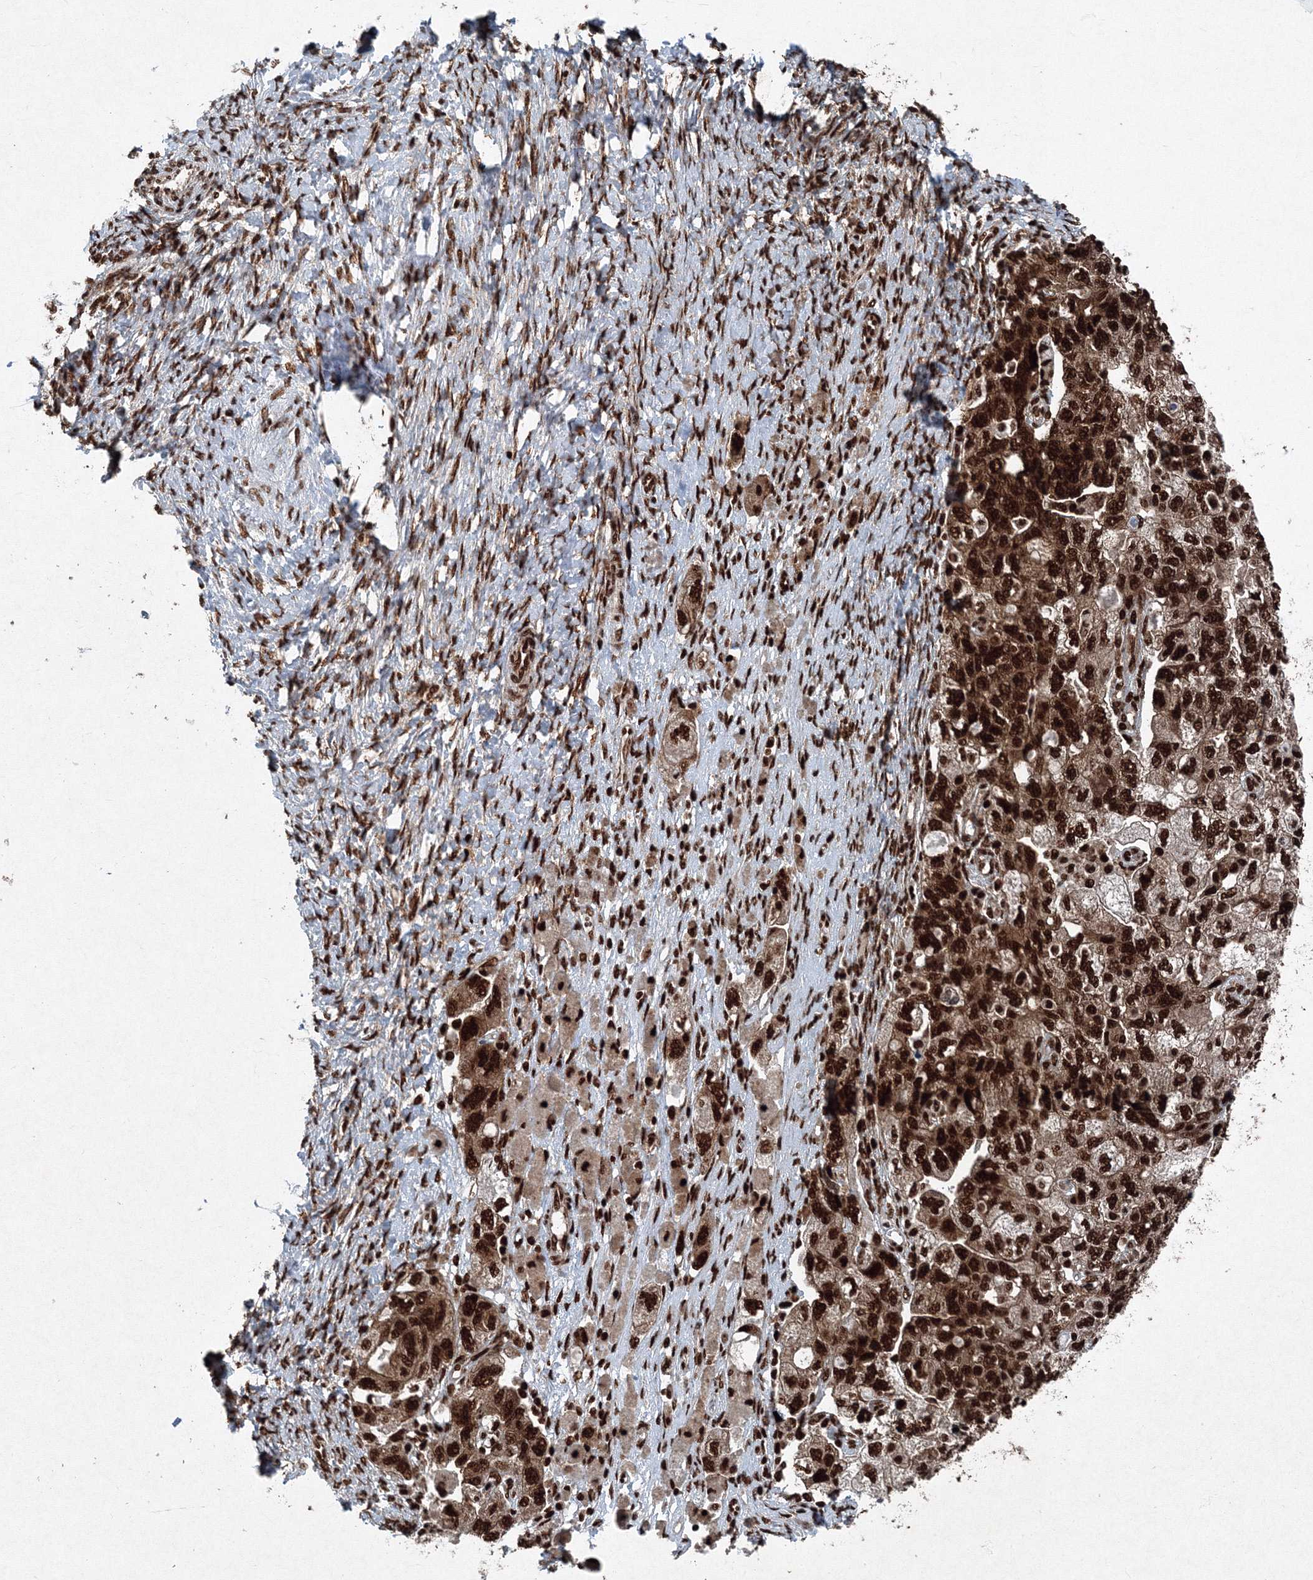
{"staining": {"intensity": "strong", "quantity": ">75%", "location": "cytoplasmic/membranous,nuclear"}, "tissue": "ovarian cancer", "cell_type": "Tumor cells", "image_type": "cancer", "snomed": [{"axis": "morphology", "description": "Carcinoma, NOS"}, {"axis": "morphology", "description": "Cystadenocarcinoma, serous, NOS"}, {"axis": "topography", "description": "Ovary"}], "caption": "Protein expression by immunohistochemistry displays strong cytoplasmic/membranous and nuclear expression in about >75% of tumor cells in carcinoma (ovarian).", "gene": "SNRPC", "patient": {"sex": "female", "age": 69}}